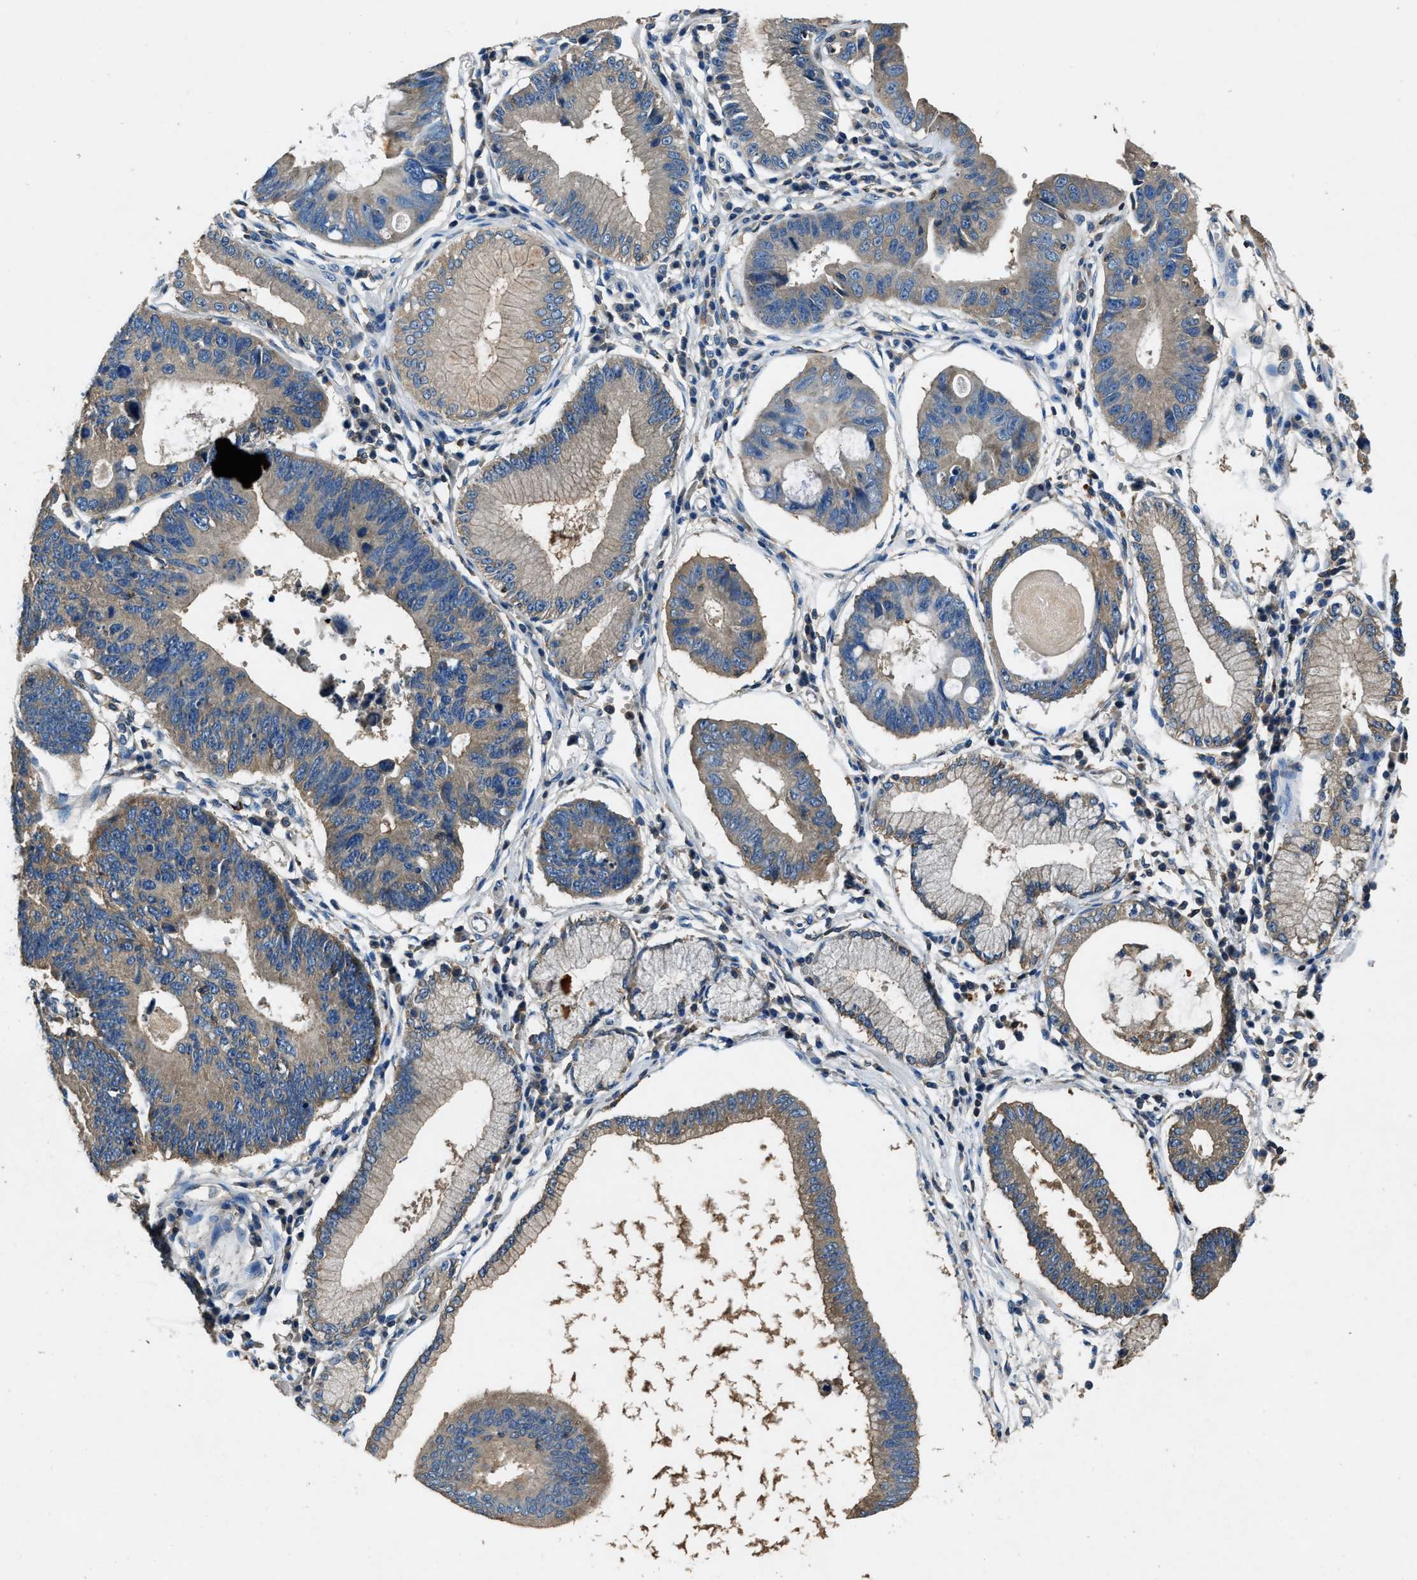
{"staining": {"intensity": "moderate", "quantity": "25%-75%", "location": "cytoplasmic/membranous"}, "tissue": "stomach cancer", "cell_type": "Tumor cells", "image_type": "cancer", "snomed": [{"axis": "morphology", "description": "Adenocarcinoma, NOS"}, {"axis": "topography", "description": "Stomach"}], "caption": "Immunohistochemistry (IHC) staining of stomach cancer (adenocarcinoma), which reveals medium levels of moderate cytoplasmic/membranous positivity in approximately 25%-75% of tumor cells indicating moderate cytoplasmic/membranous protein positivity. The staining was performed using DAB (3,3'-diaminobenzidine) (brown) for protein detection and nuclei were counterstained in hematoxylin (blue).", "gene": "BLOC1S1", "patient": {"sex": "male", "age": 59}}